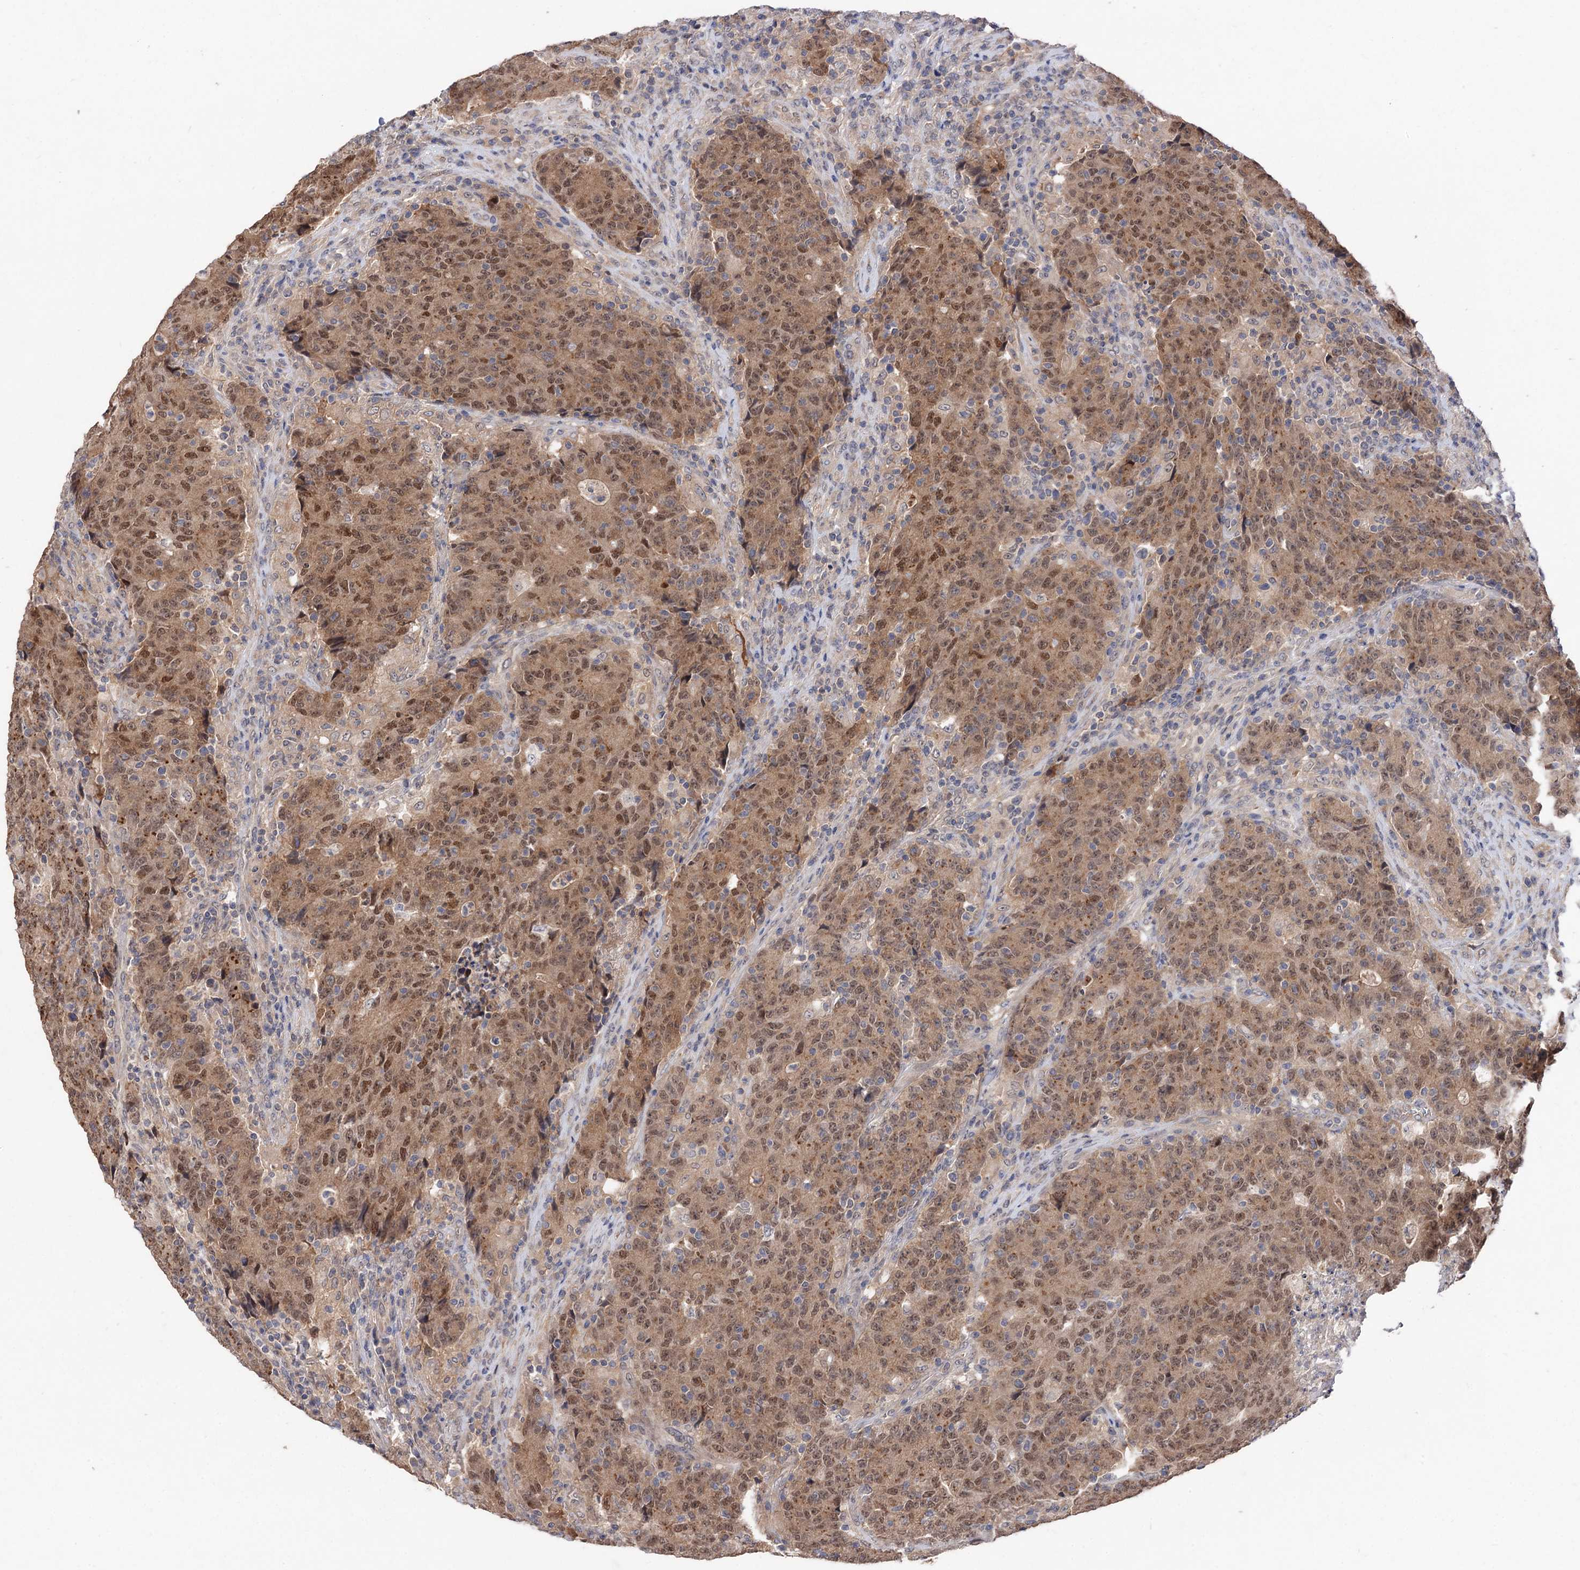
{"staining": {"intensity": "moderate", "quantity": ">75%", "location": "cytoplasmic/membranous,nuclear"}, "tissue": "colorectal cancer", "cell_type": "Tumor cells", "image_type": "cancer", "snomed": [{"axis": "morphology", "description": "Adenocarcinoma, NOS"}, {"axis": "topography", "description": "Colon"}], "caption": "Moderate cytoplasmic/membranous and nuclear expression for a protein is identified in approximately >75% of tumor cells of colorectal cancer (adenocarcinoma) using immunohistochemistry (IHC).", "gene": "NUDCD2", "patient": {"sex": "female", "age": 75}}